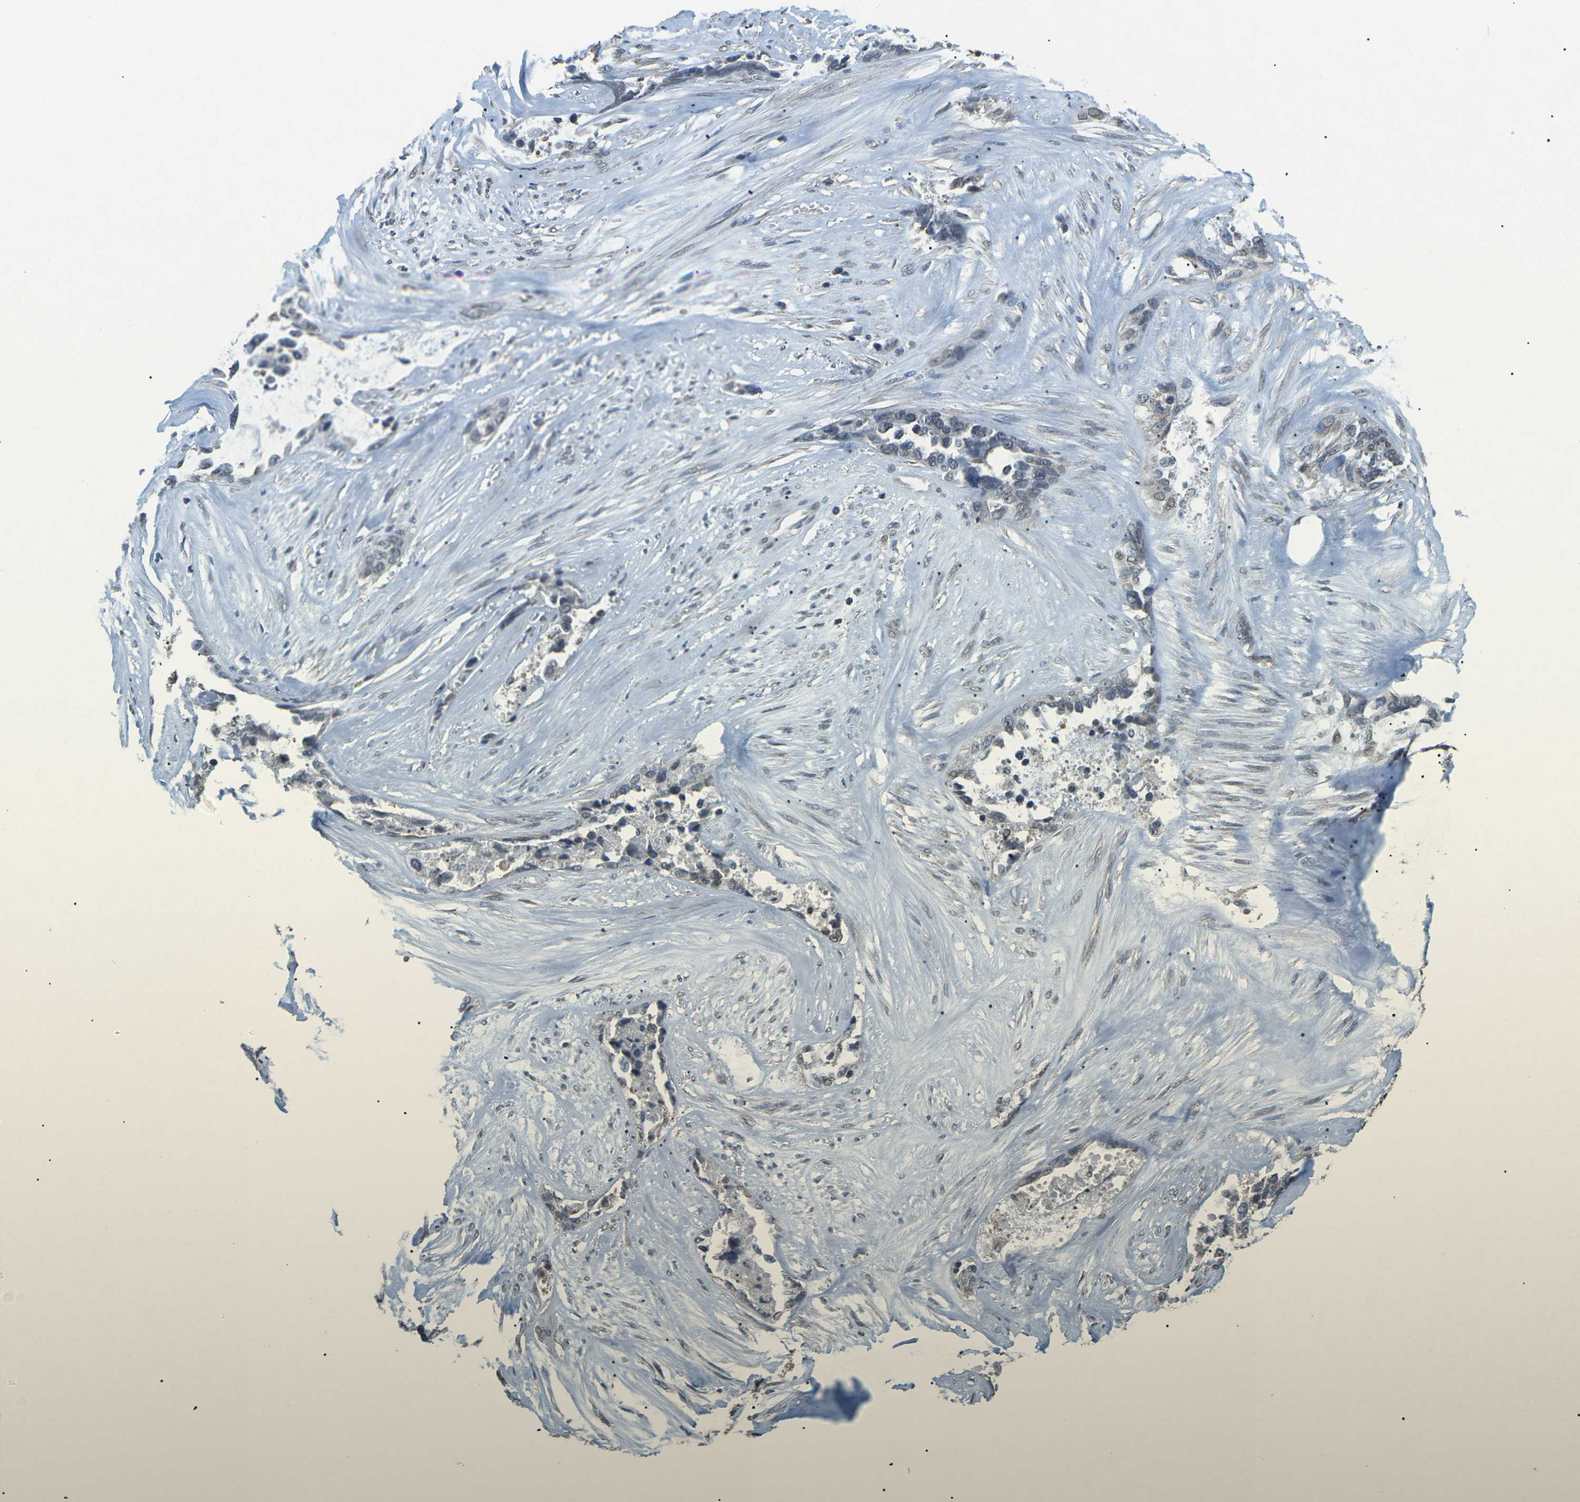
{"staining": {"intensity": "negative", "quantity": "none", "location": "none"}, "tissue": "ovarian cancer", "cell_type": "Tumor cells", "image_type": "cancer", "snomed": [{"axis": "morphology", "description": "Cystadenocarcinoma, serous, NOS"}, {"axis": "topography", "description": "Ovary"}], "caption": "DAB immunohistochemical staining of human ovarian serous cystadenocarcinoma demonstrates no significant staining in tumor cells.", "gene": "TFR2", "patient": {"sex": "female", "age": 44}}